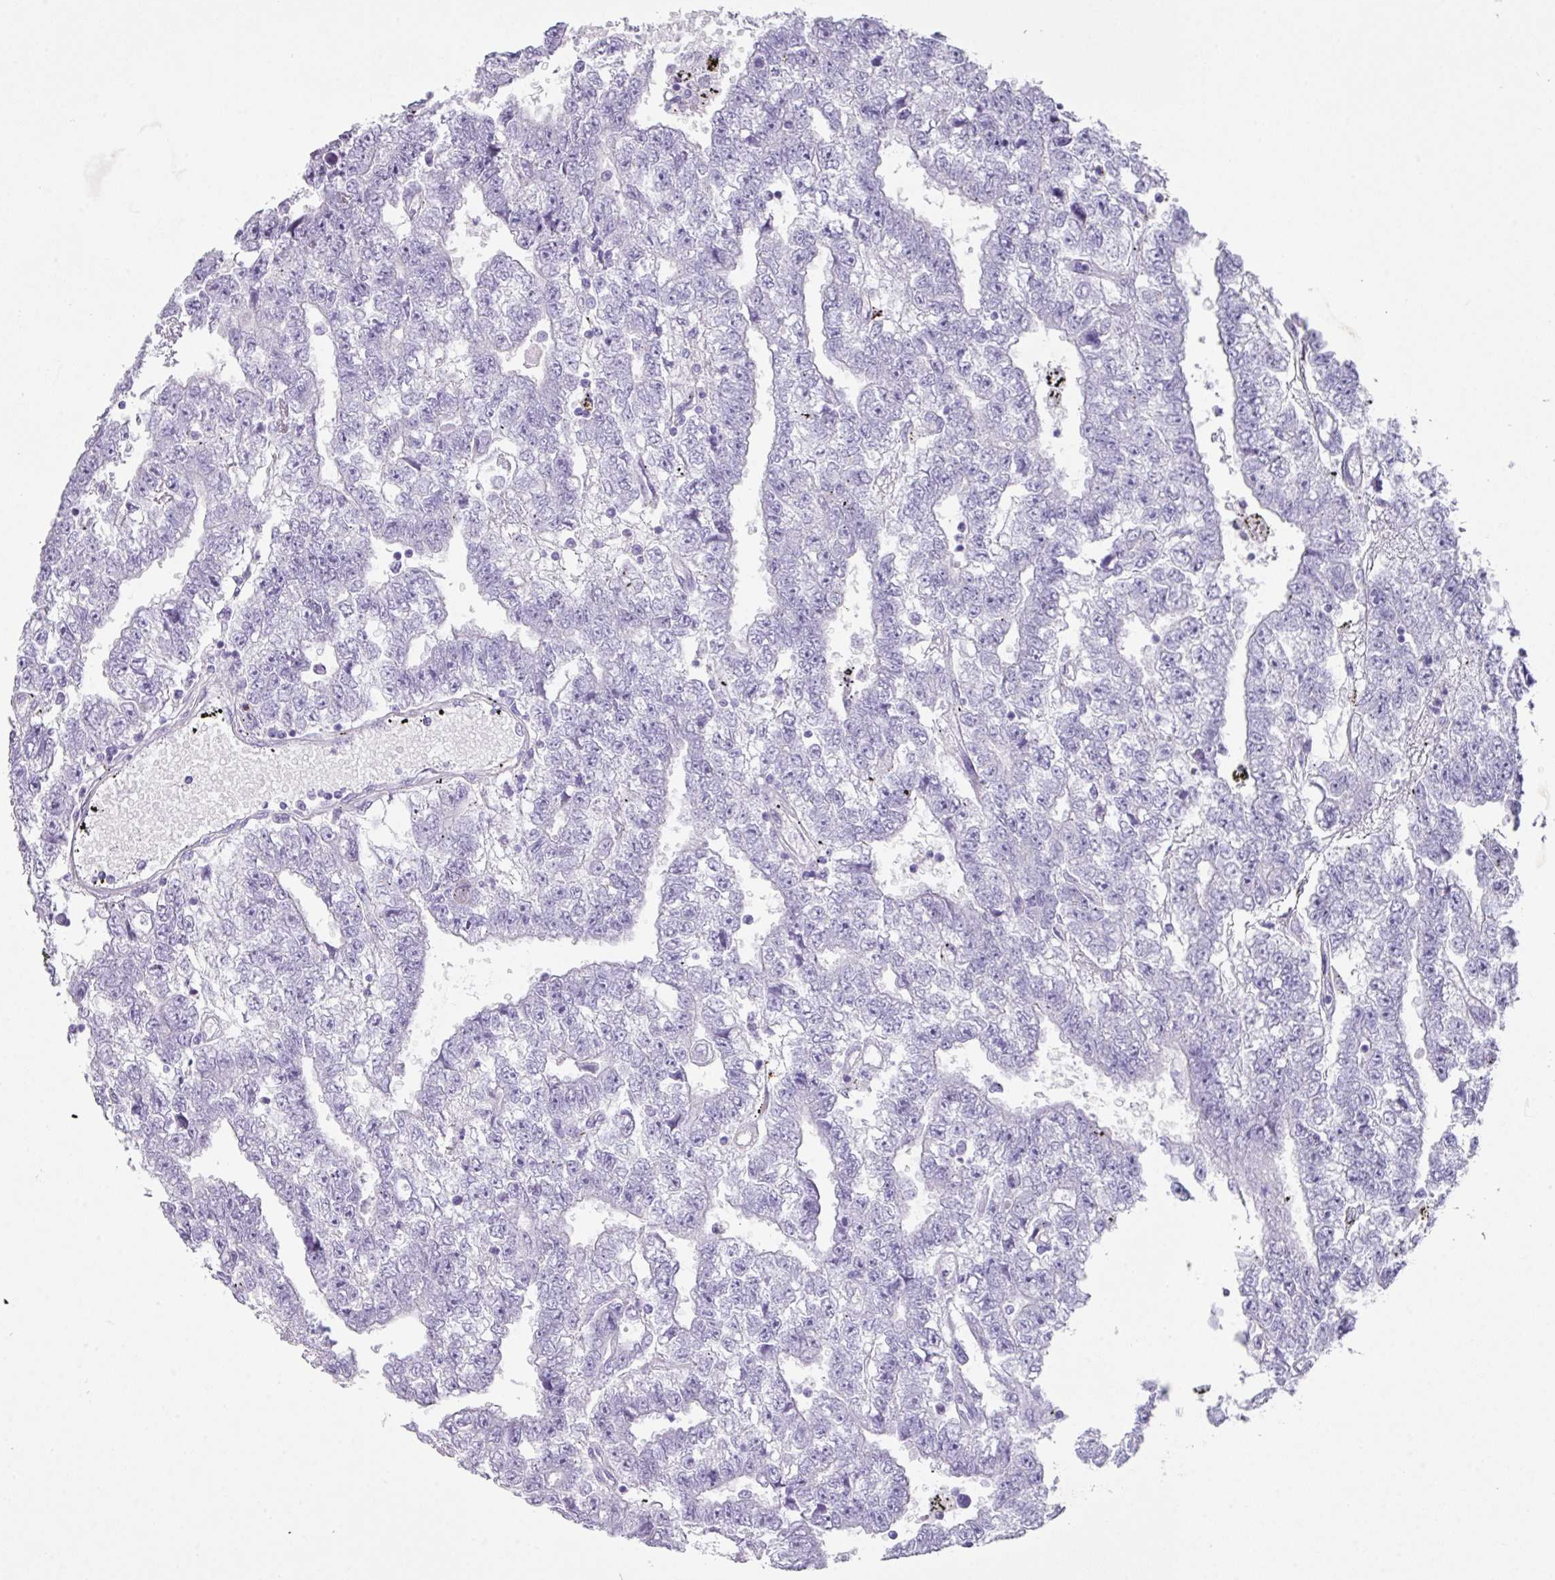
{"staining": {"intensity": "negative", "quantity": "none", "location": "none"}, "tissue": "testis cancer", "cell_type": "Tumor cells", "image_type": "cancer", "snomed": [{"axis": "morphology", "description": "Carcinoma, Embryonal, NOS"}, {"axis": "topography", "description": "Testis"}], "caption": "The image demonstrates no staining of tumor cells in embryonal carcinoma (testis).", "gene": "GLI4", "patient": {"sex": "male", "age": 25}}